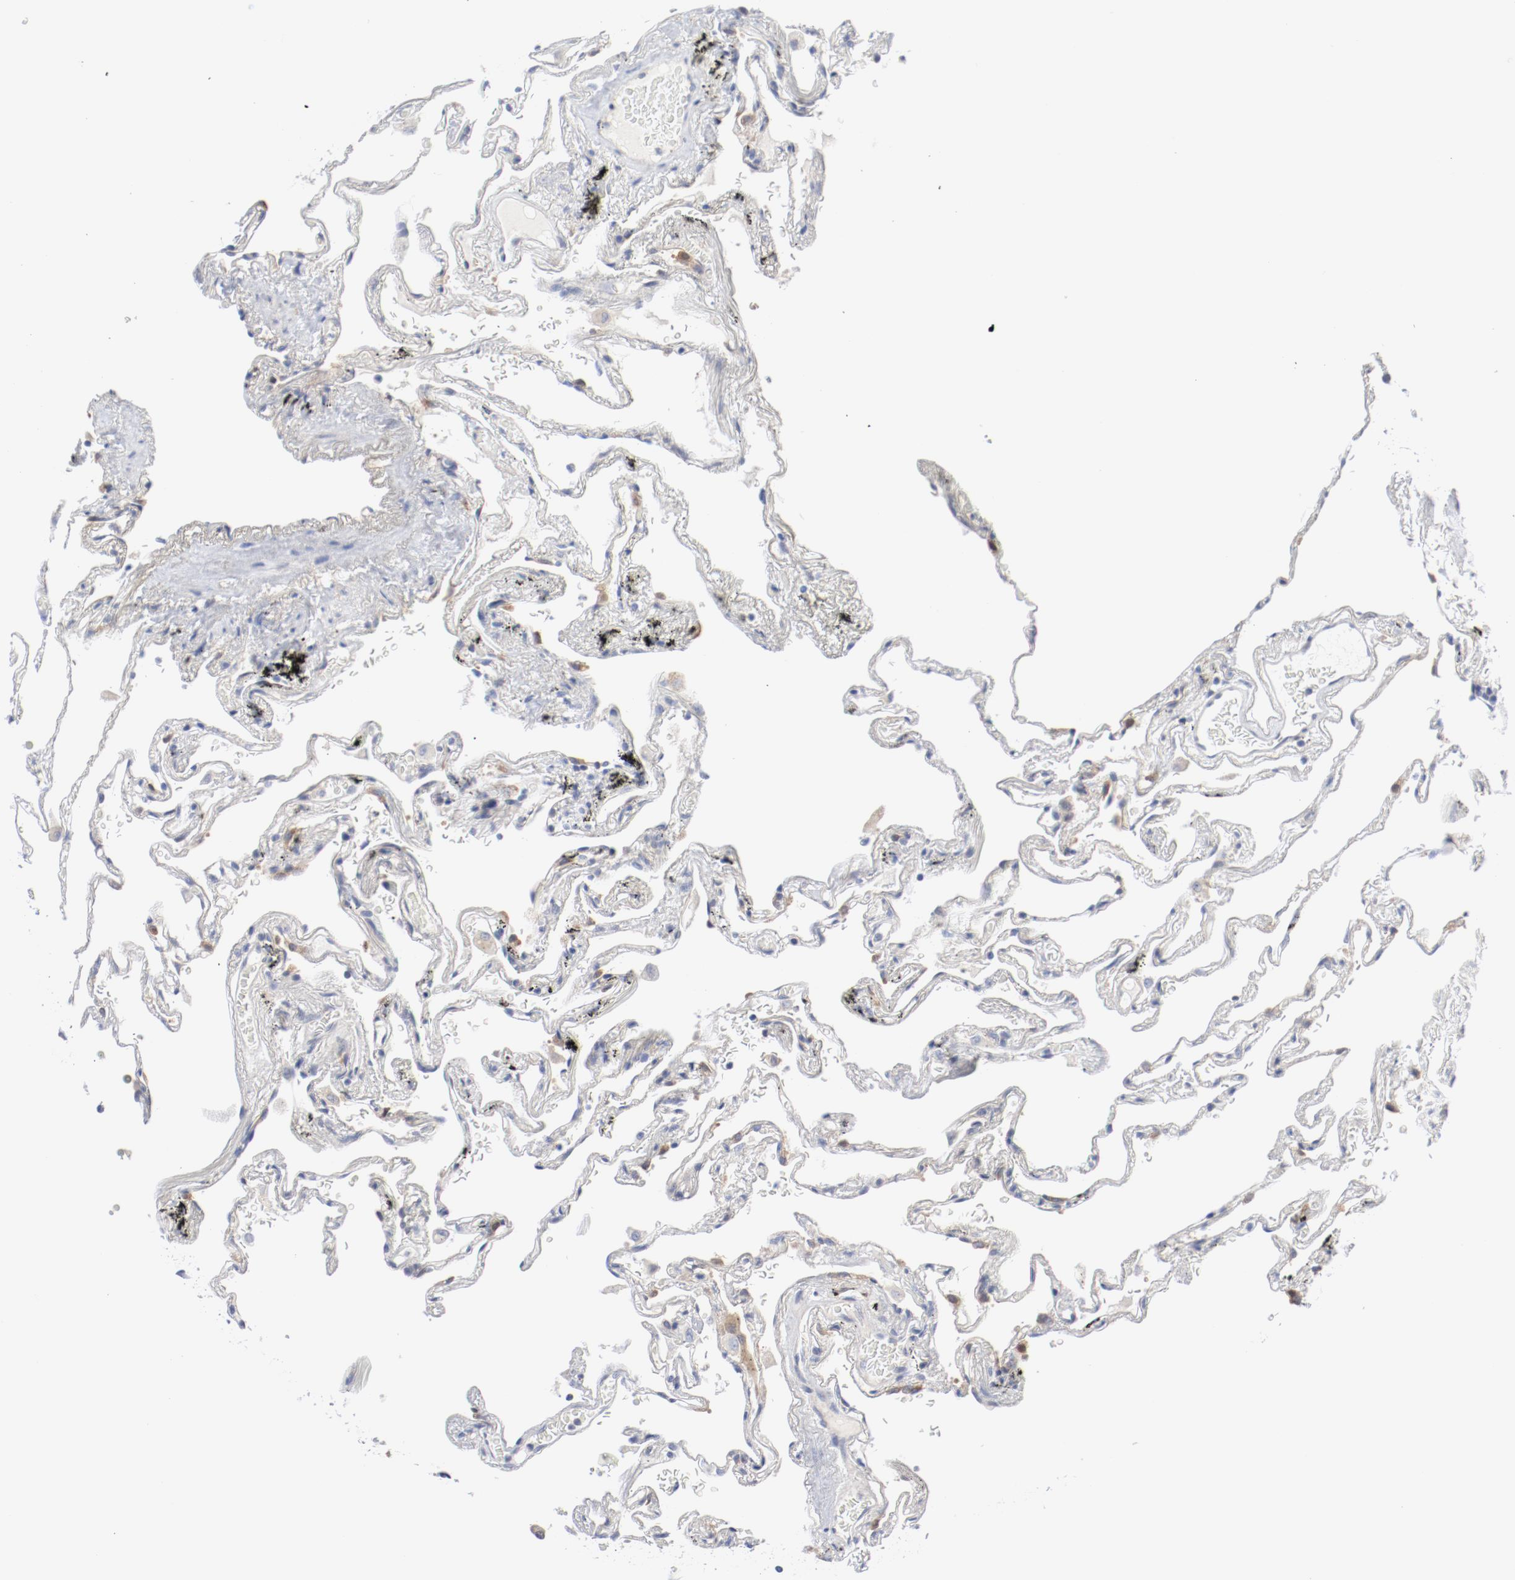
{"staining": {"intensity": "weak", "quantity": "<25%", "location": "cytoplasmic/membranous"}, "tissue": "lung", "cell_type": "Alveolar cells", "image_type": "normal", "snomed": [{"axis": "morphology", "description": "Normal tissue, NOS"}, {"axis": "morphology", "description": "Inflammation, NOS"}, {"axis": "topography", "description": "Lung"}], "caption": "Immunohistochemical staining of unremarkable human lung demonstrates no significant expression in alveolar cells.", "gene": "BAD", "patient": {"sex": "male", "age": 69}}